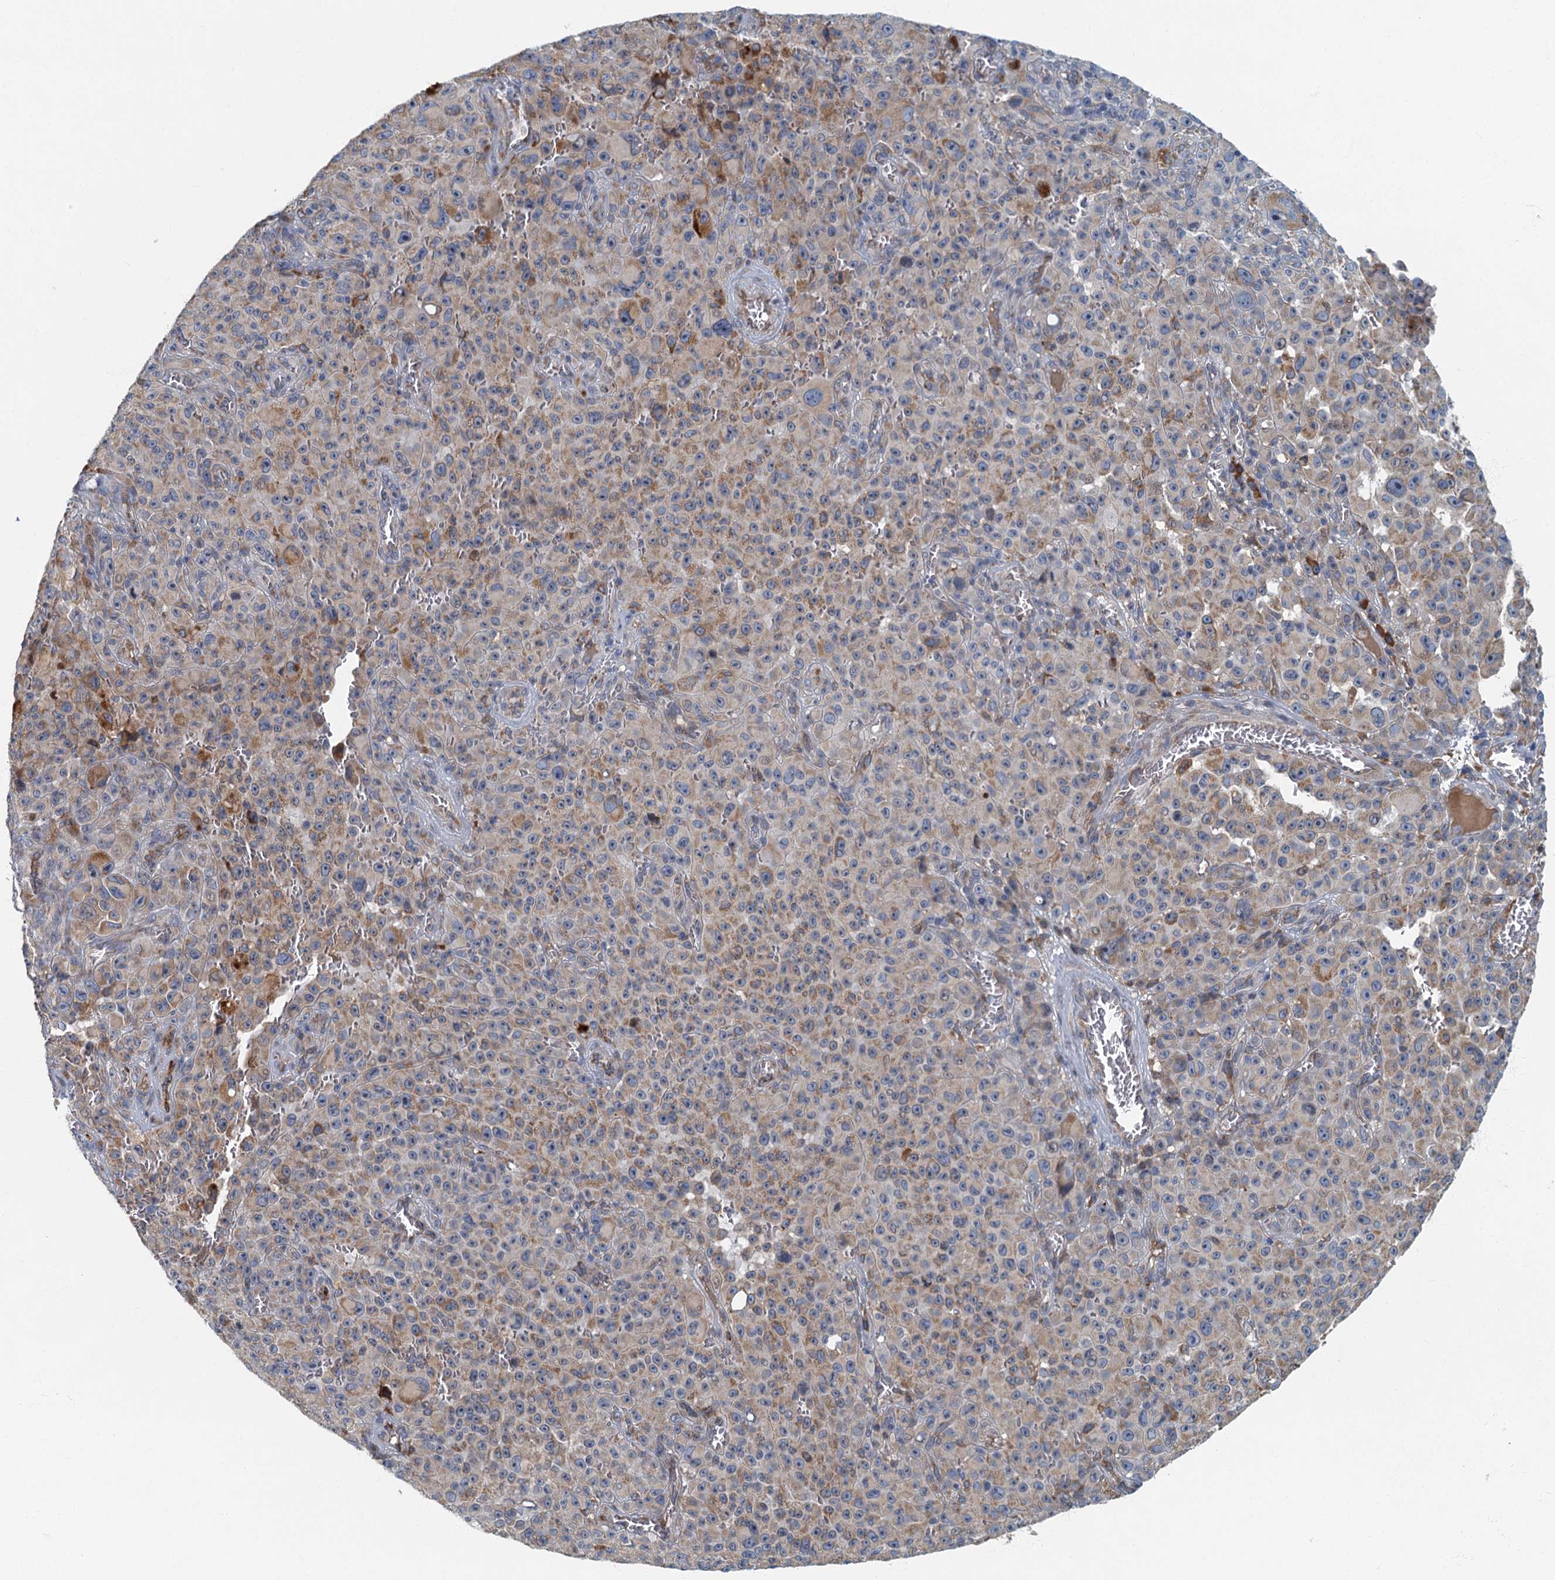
{"staining": {"intensity": "moderate", "quantity": "25%-75%", "location": "cytoplasmic/membranous"}, "tissue": "melanoma", "cell_type": "Tumor cells", "image_type": "cancer", "snomed": [{"axis": "morphology", "description": "Malignant melanoma, NOS"}, {"axis": "topography", "description": "Skin"}], "caption": "Malignant melanoma tissue displays moderate cytoplasmic/membranous positivity in approximately 25%-75% of tumor cells", "gene": "SPDYC", "patient": {"sex": "female", "age": 82}}